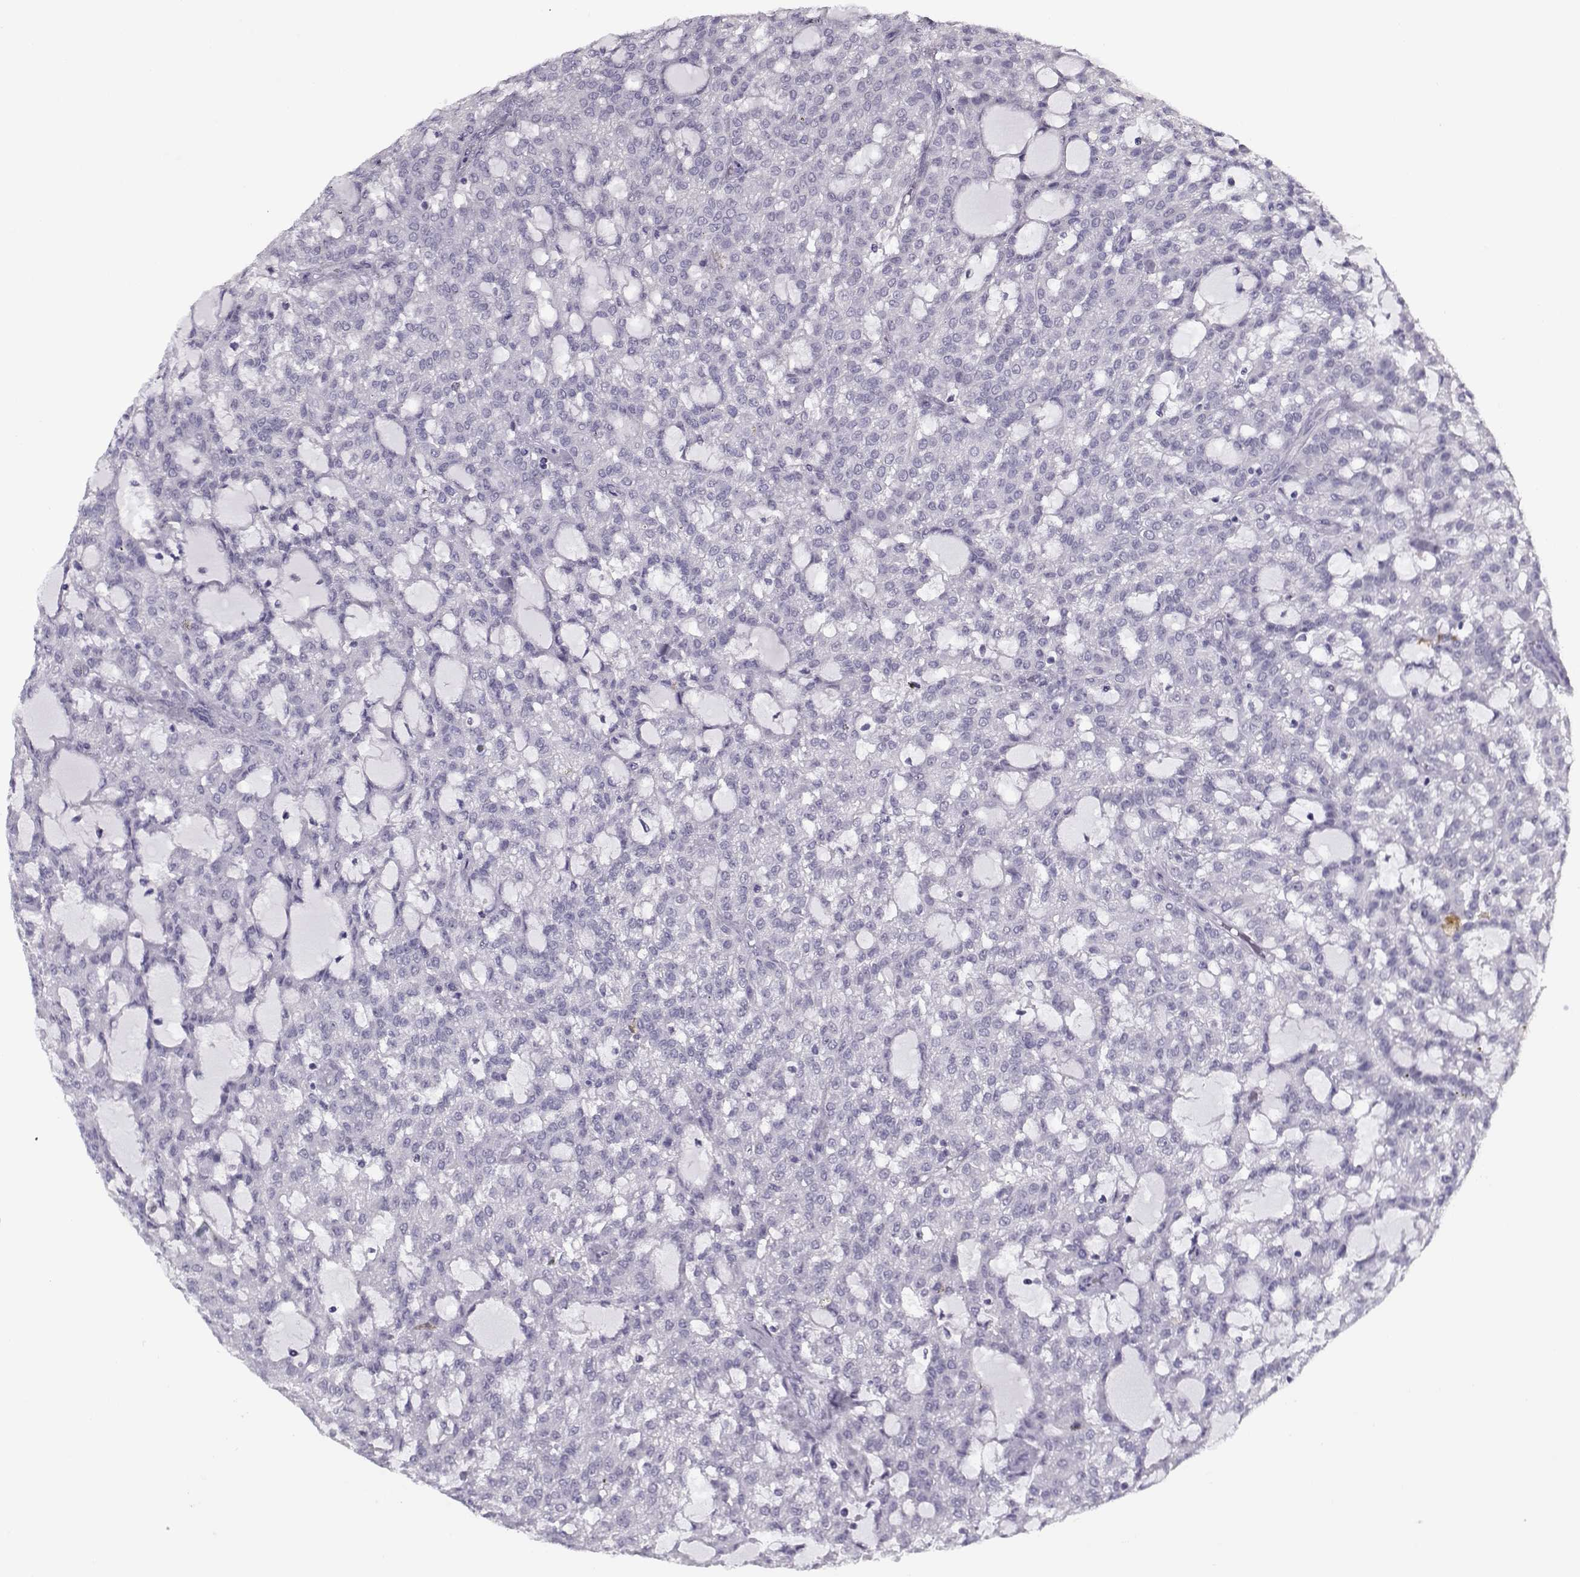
{"staining": {"intensity": "negative", "quantity": "none", "location": "none"}, "tissue": "renal cancer", "cell_type": "Tumor cells", "image_type": "cancer", "snomed": [{"axis": "morphology", "description": "Adenocarcinoma, NOS"}, {"axis": "topography", "description": "Kidney"}], "caption": "This is an IHC photomicrograph of human renal cancer. There is no expression in tumor cells.", "gene": "CIBAR1", "patient": {"sex": "male", "age": 63}}